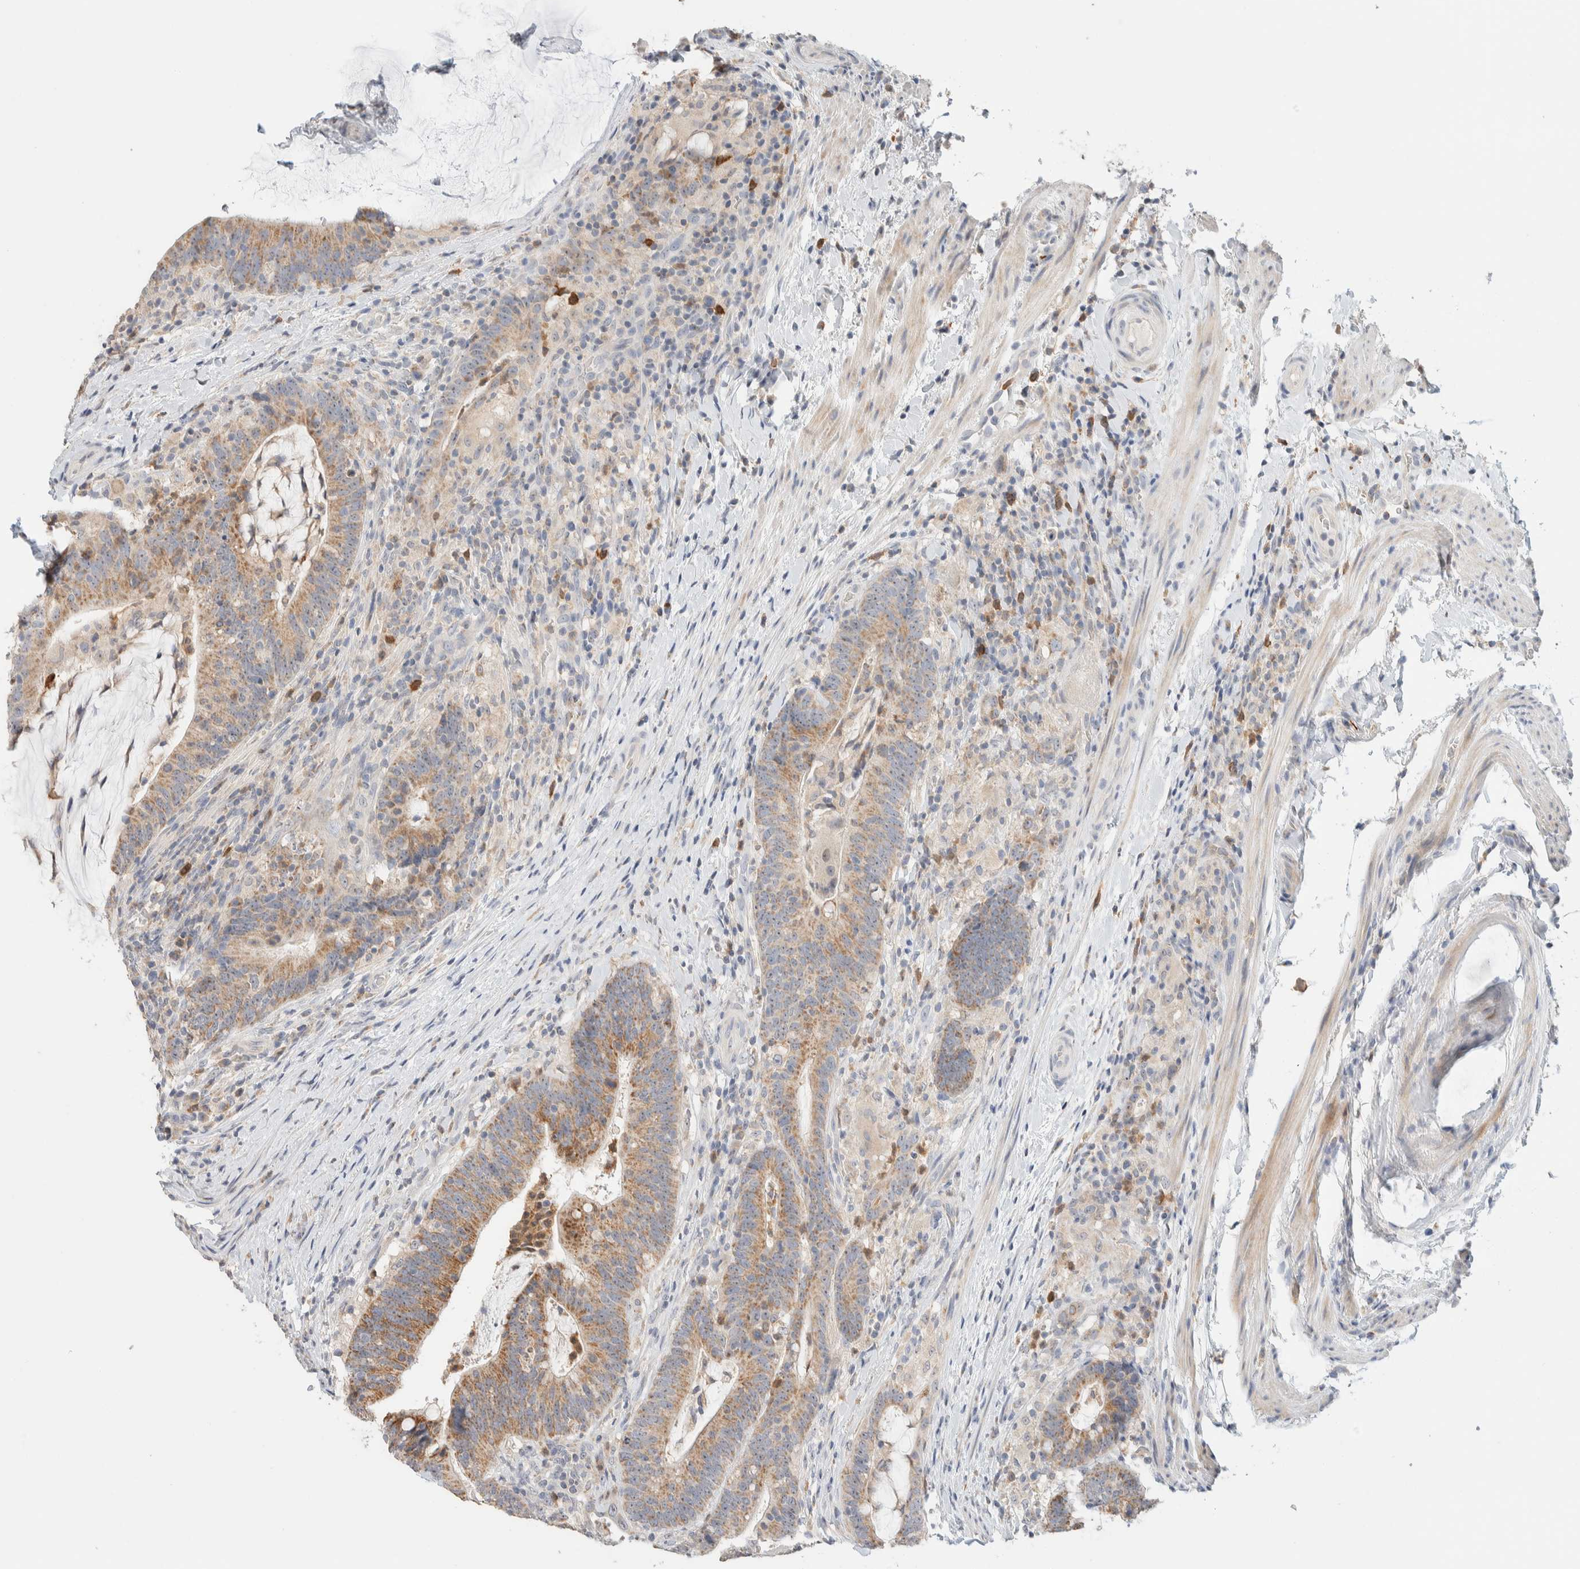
{"staining": {"intensity": "moderate", "quantity": ">75%", "location": "cytoplasmic/membranous"}, "tissue": "colorectal cancer", "cell_type": "Tumor cells", "image_type": "cancer", "snomed": [{"axis": "morphology", "description": "Adenocarcinoma, NOS"}, {"axis": "topography", "description": "Colon"}], "caption": "Immunohistochemical staining of human colorectal cancer reveals medium levels of moderate cytoplasmic/membranous staining in approximately >75% of tumor cells. (Stains: DAB in brown, nuclei in blue, Microscopy: brightfield microscopy at high magnification).", "gene": "HDHD3", "patient": {"sex": "female", "age": 66}}